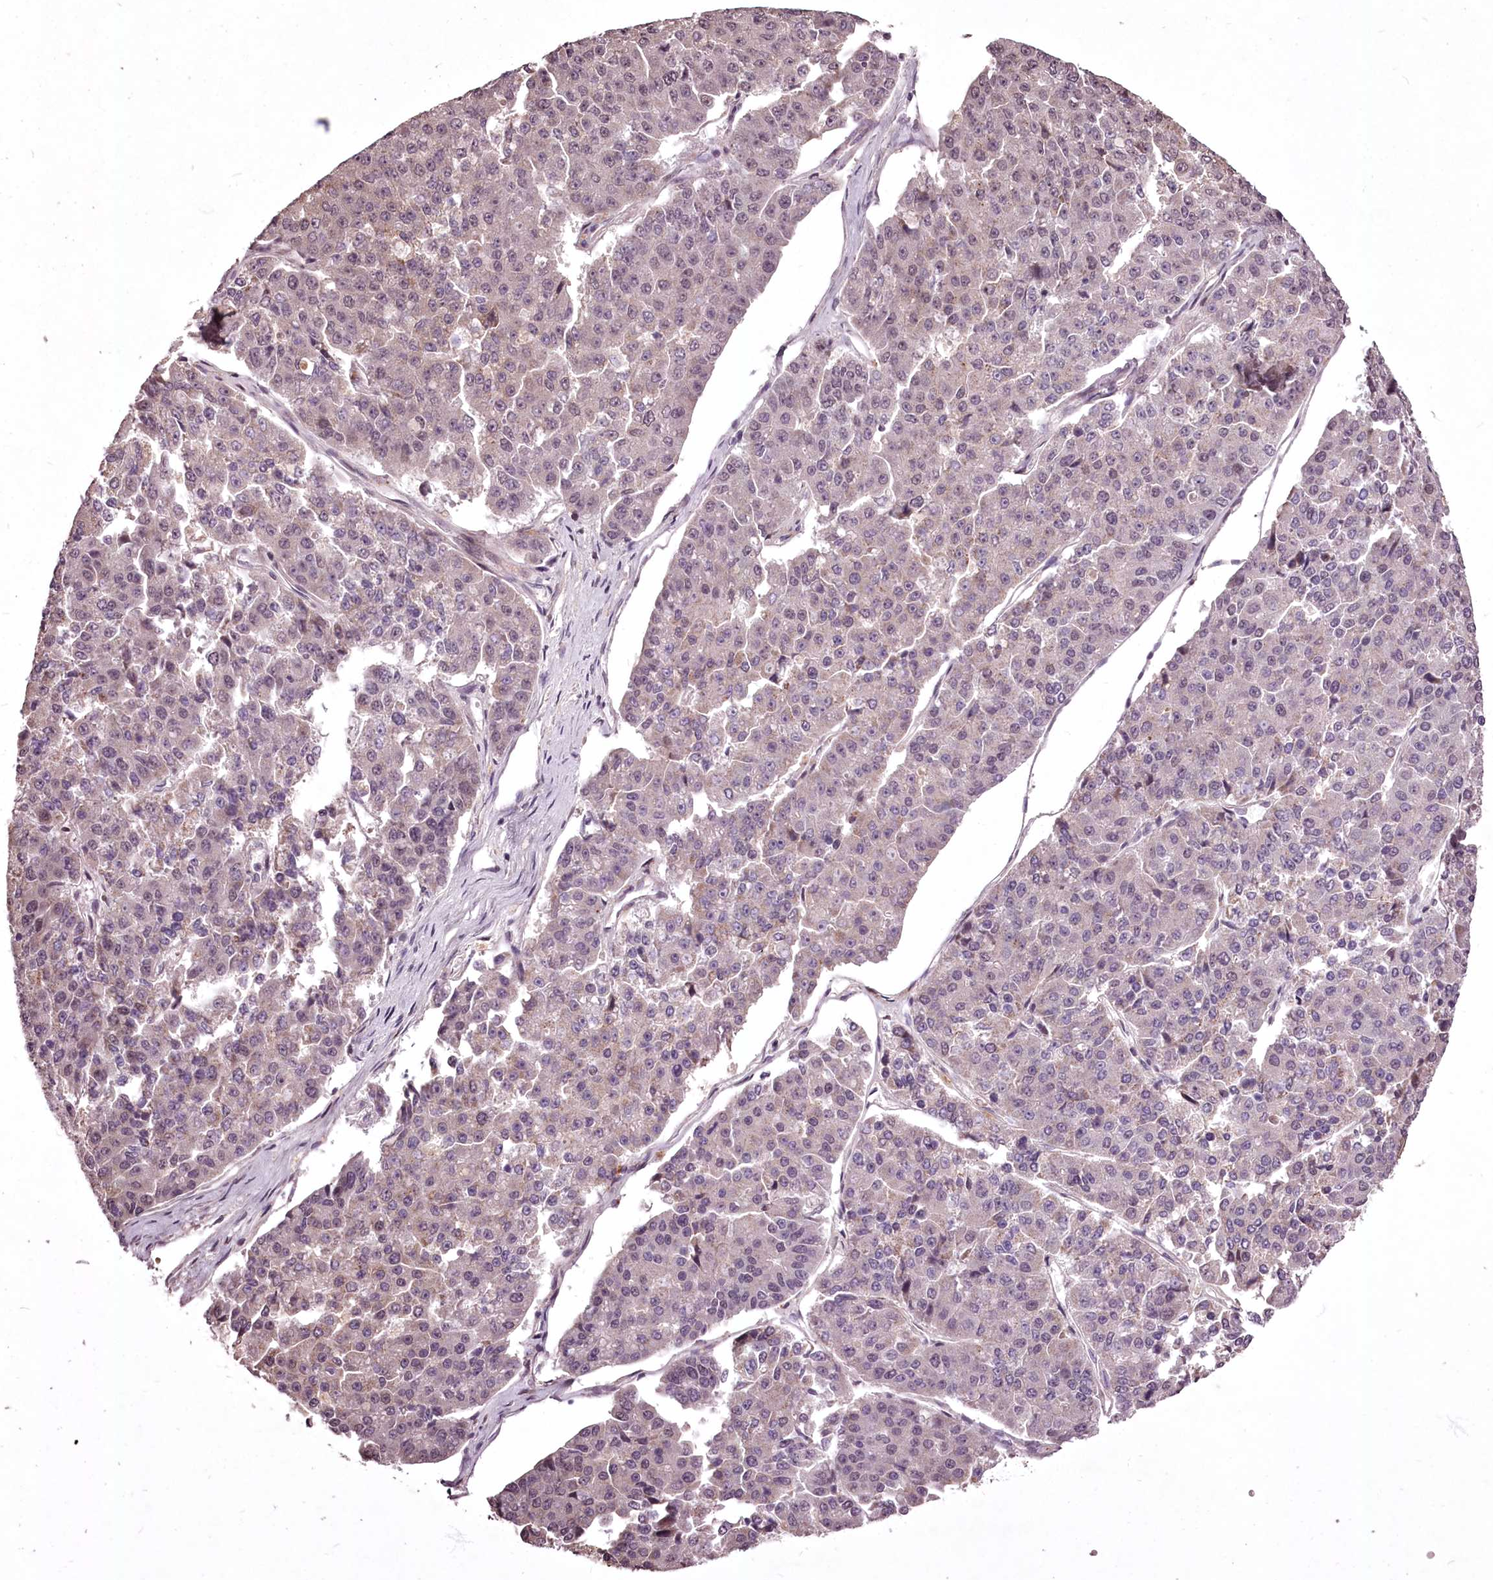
{"staining": {"intensity": "weak", "quantity": "25%-75%", "location": "nuclear"}, "tissue": "pancreatic cancer", "cell_type": "Tumor cells", "image_type": "cancer", "snomed": [{"axis": "morphology", "description": "Adenocarcinoma, NOS"}, {"axis": "topography", "description": "Pancreas"}], "caption": "Protein staining exhibits weak nuclear expression in approximately 25%-75% of tumor cells in pancreatic cancer.", "gene": "ADRA1D", "patient": {"sex": "male", "age": 50}}